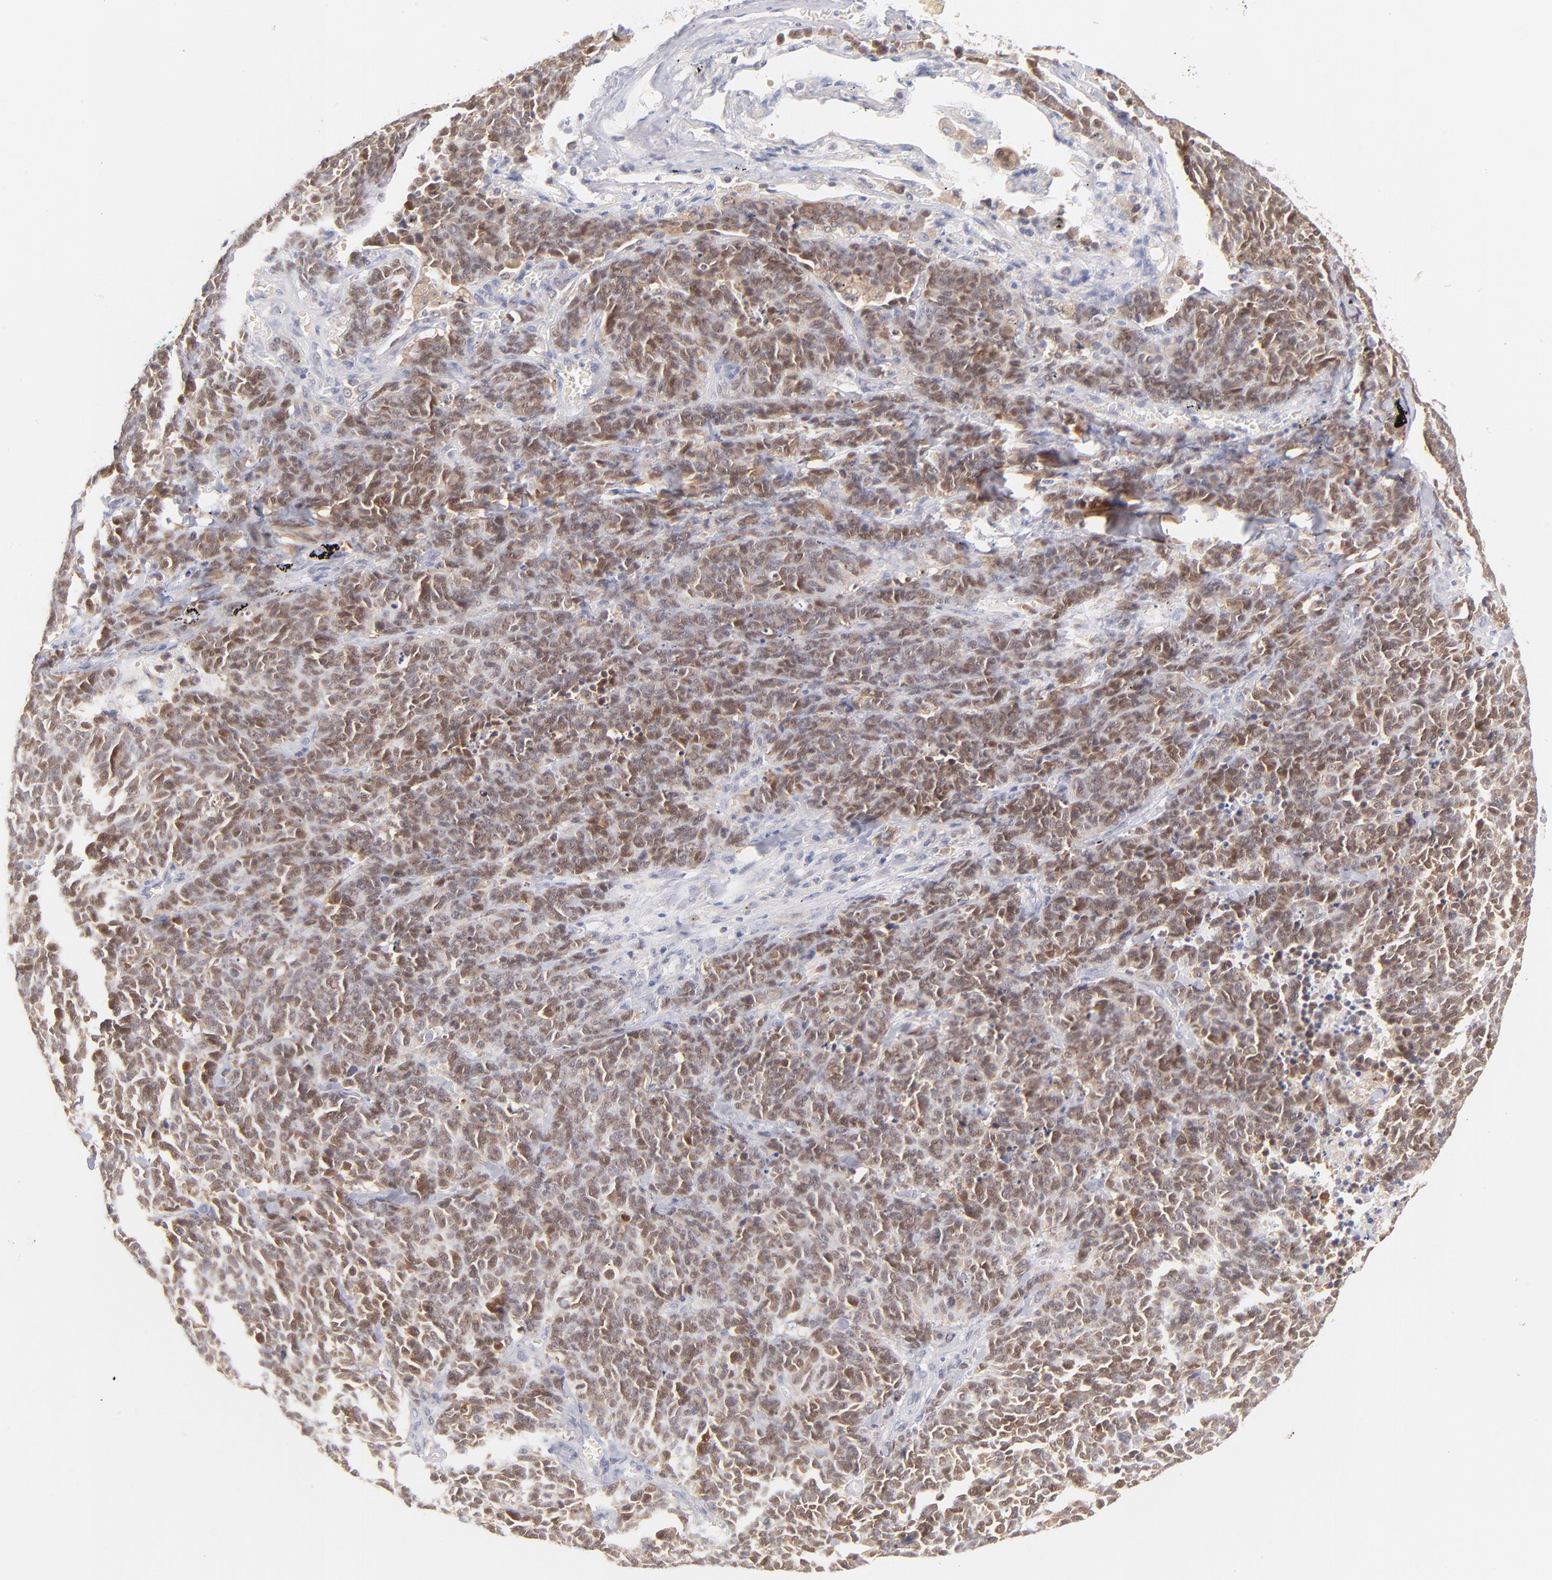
{"staining": {"intensity": "weak", "quantity": ">75%", "location": "cytoplasmic/membranous,nuclear"}, "tissue": "lung cancer", "cell_type": "Tumor cells", "image_type": "cancer", "snomed": [{"axis": "morphology", "description": "Neoplasm, malignant, NOS"}, {"axis": "topography", "description": "Lung"}], "caption": "DAB (3,3'-diaminobenzidine) immunohistochemical staining of lung malignant neoplasm demonstrates weak cytoplasmic/membranous and nuclear protein expression in about >75% of tumor cells.", "gene": "CASP6", "patient": {"sex": "female", "age": 58}}